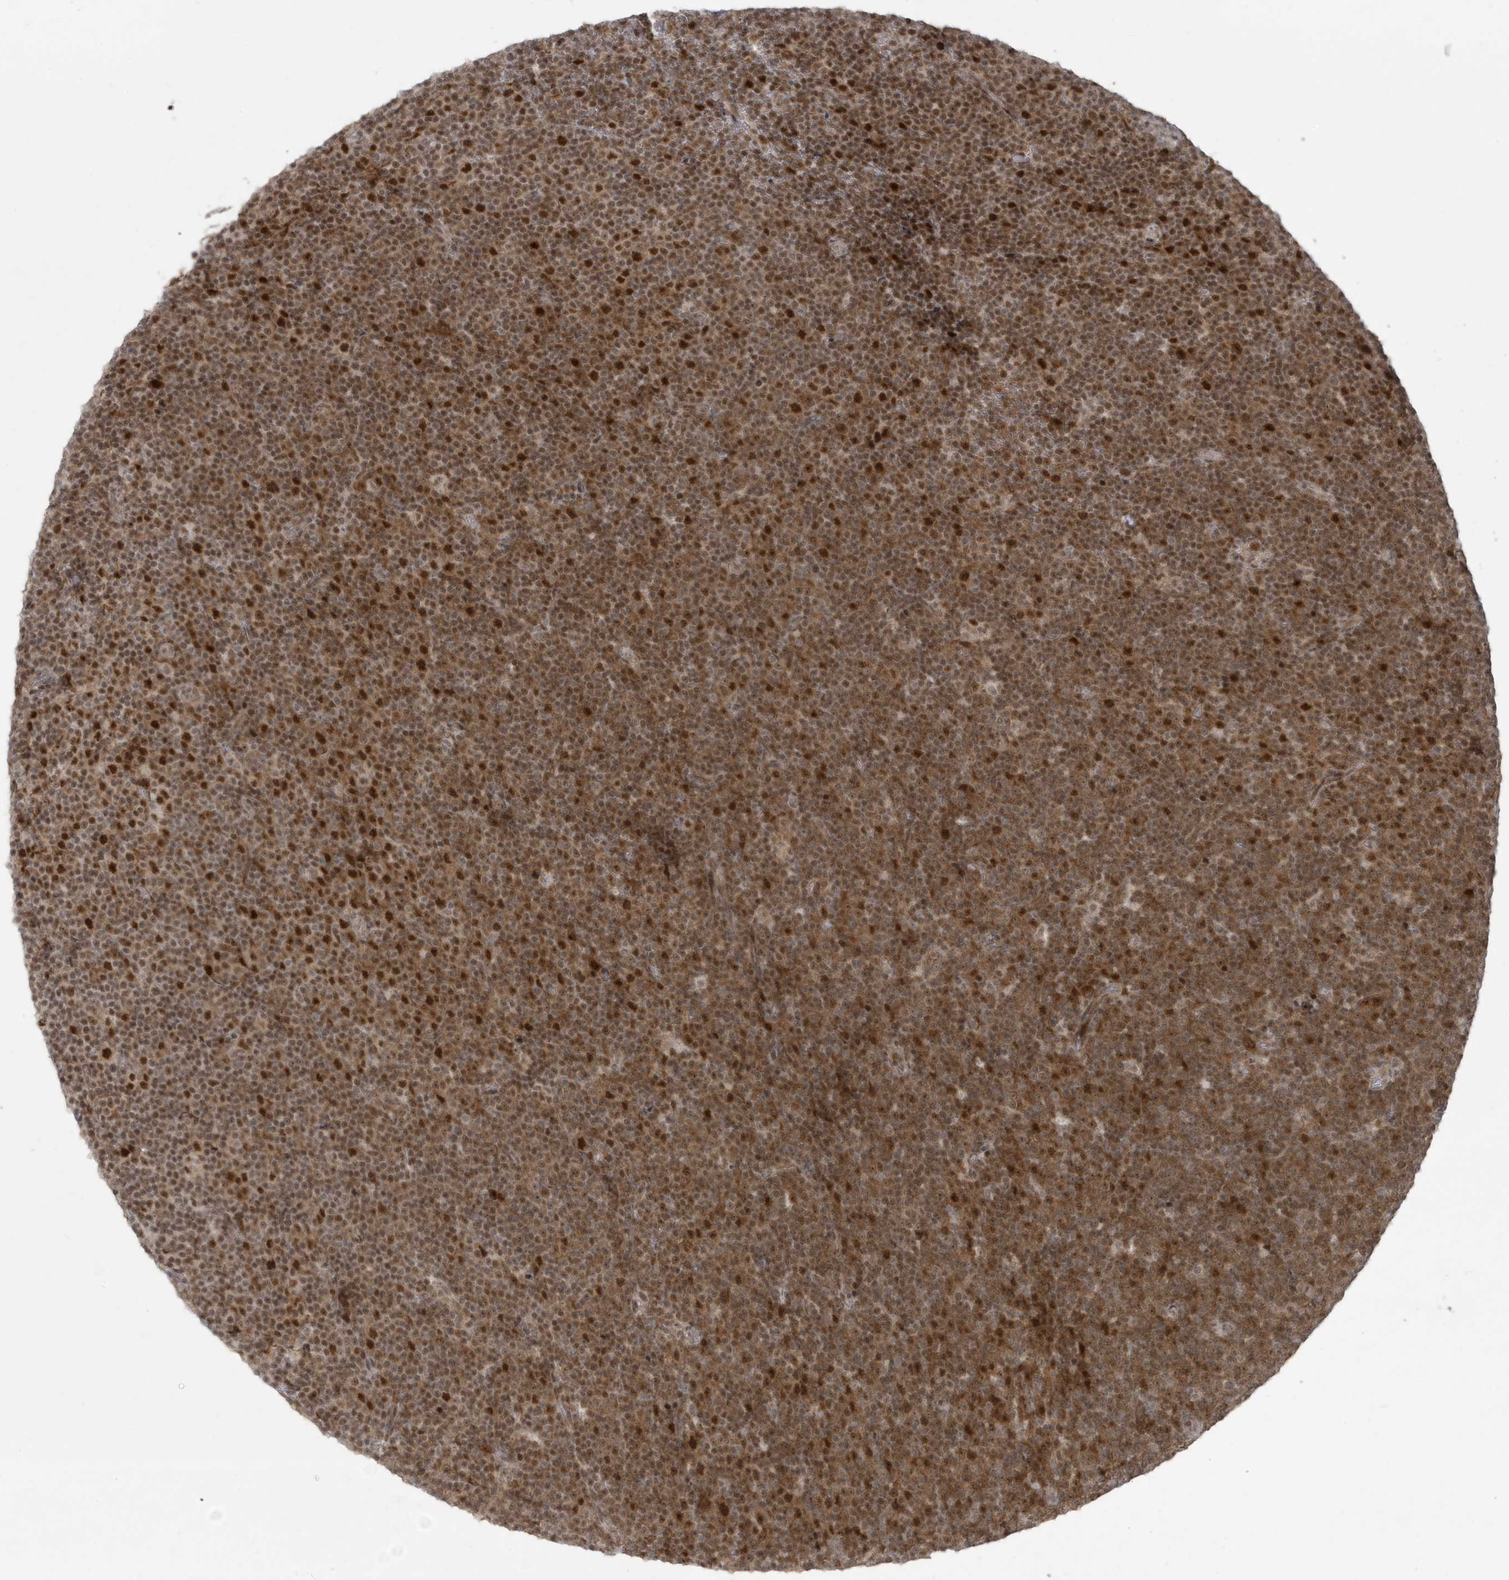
{"staining": {"intensity": "strong", "quantity": ">75%", "location": "cytoplasmic/membranous,nuclear"}, "tissue": "lymphoma", "cell_type": "Tumor cells", "image_type": "cancer", "snomed": [{"axis": "morphology", "description": "Malignant lymphoma, non-Hodgkin's type, Low grade"}, {"axis": "topography", "description": "Lymph node"}], "caption": "Protein expression analysis of lymphoma reveals strong cytoplasmic/membranous and nuclear staining in about >75% of tumor cells.", "gene": "C1orf52", "patient": {"sex": "female", "age": 67}}